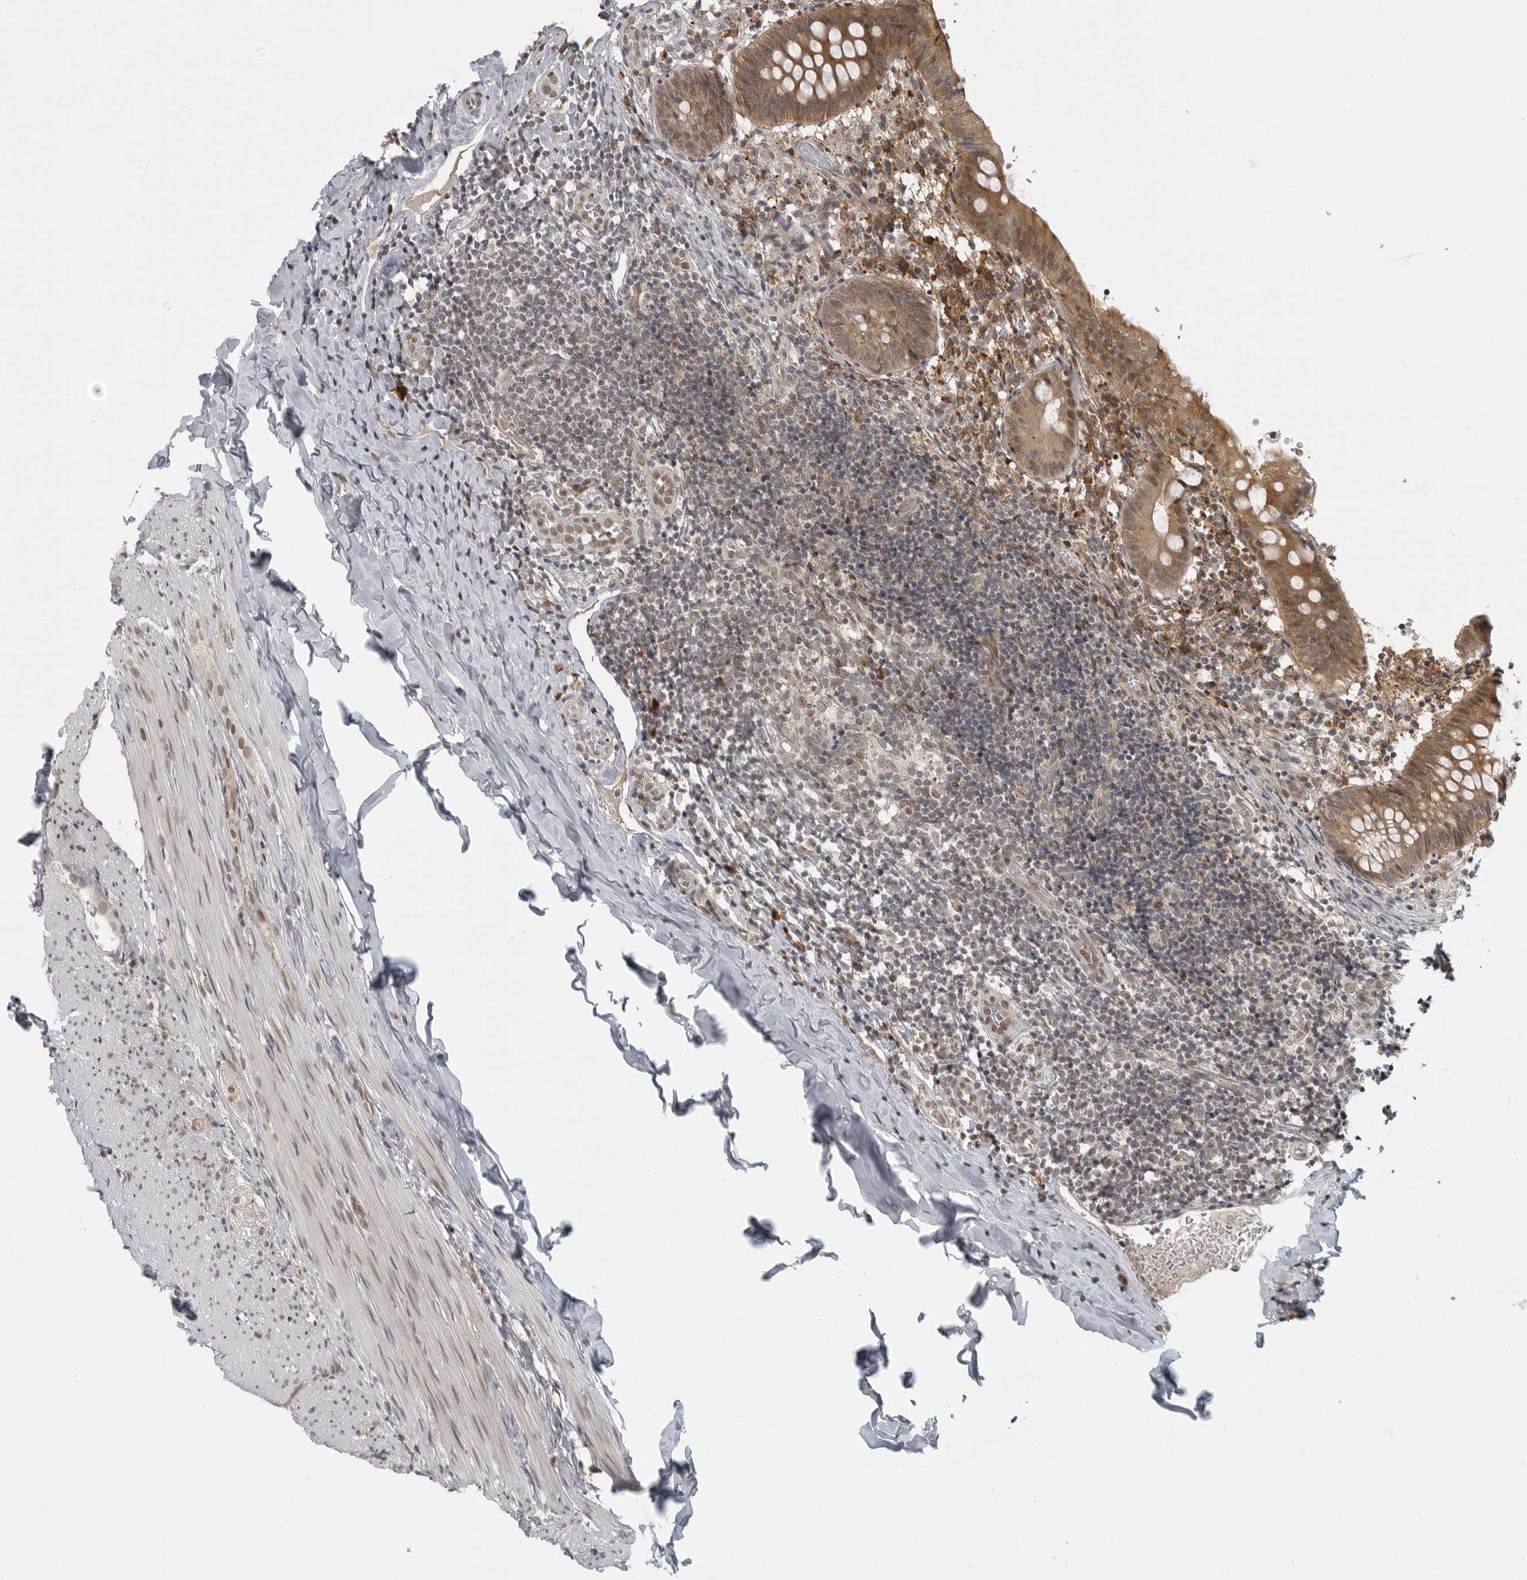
{"staining": {"intensity": "moderate", "quantity": ">75%", "location": "cytoplasmic/membranous,nuclear"}, "tissue": "appendix", "cell_type": "Glandular cells", "image_type": "normal", "snomed": [{"axis": "morphology", "description": "Normal tissue, NOS"}, {"axis": "topography", "description": "Appendix"}], "caption": "Glandular cells display medium levels of moderate cytoplasmic/membranous,nuclear staining in about >75% of cells in normal appendix.", "gene": "CEP295NL", "patient": {"sex": "male", "age": 8}}